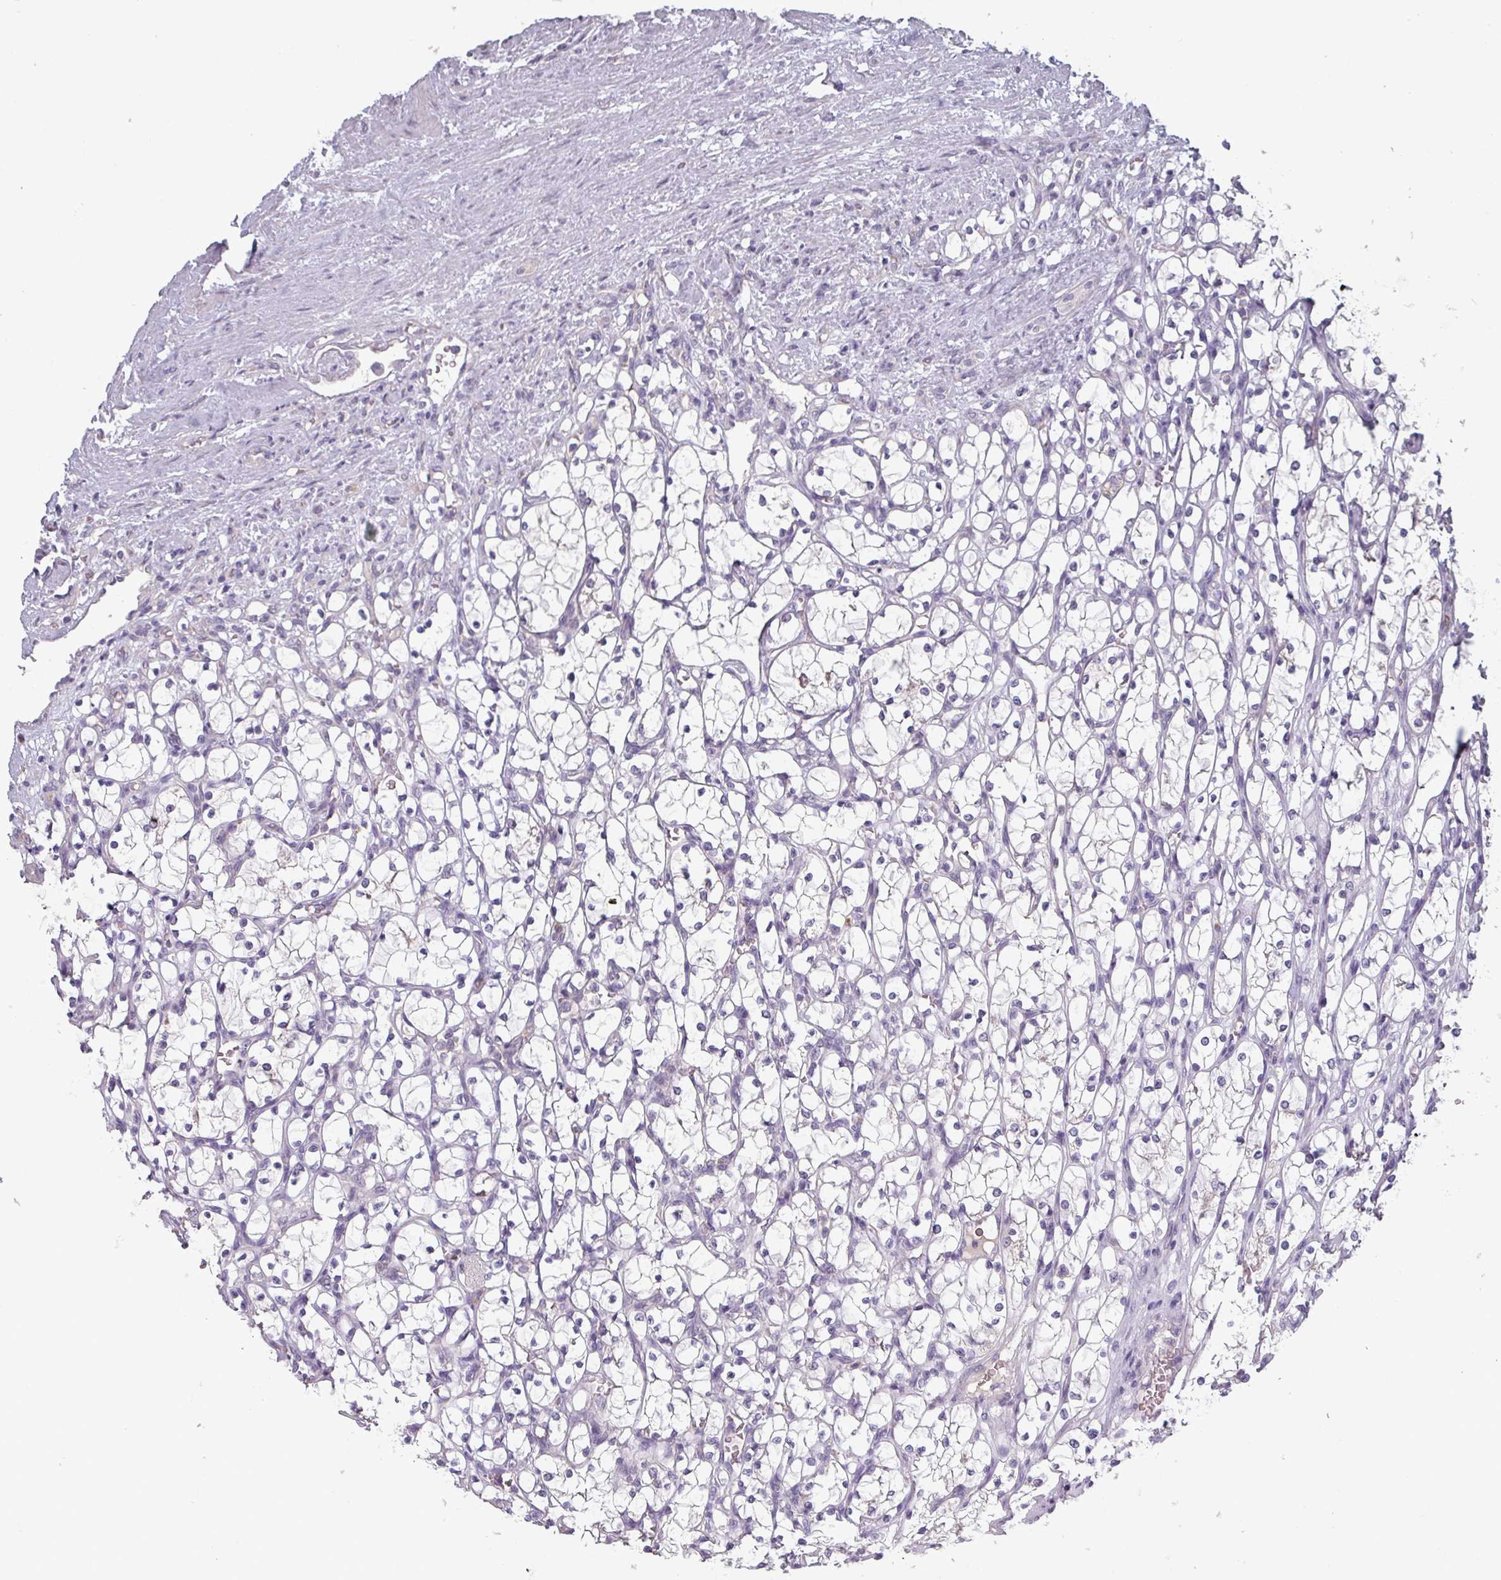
{"staining": {"intensity": "negative", "quantity": "none", "location": "none"}, "tissue": "renal cancer", "cell_type": "Tumor cells", "image_type": "cancer", "snomed": [{"axis": "morphology", "description": "Adenocarcinoma, NOS"}, {"axis": "topography", "description": "Kidney"}], "caption": "Renal adenocarcinoma was stained to show a protein in brown. There is no significant staining in tumor cells. (DAB (3,3'-diaminobenzidine) immunohistochemistry, high magnification).", "gene": "PRAMEF8", "patient": {"sex": "female", "age": 69}}